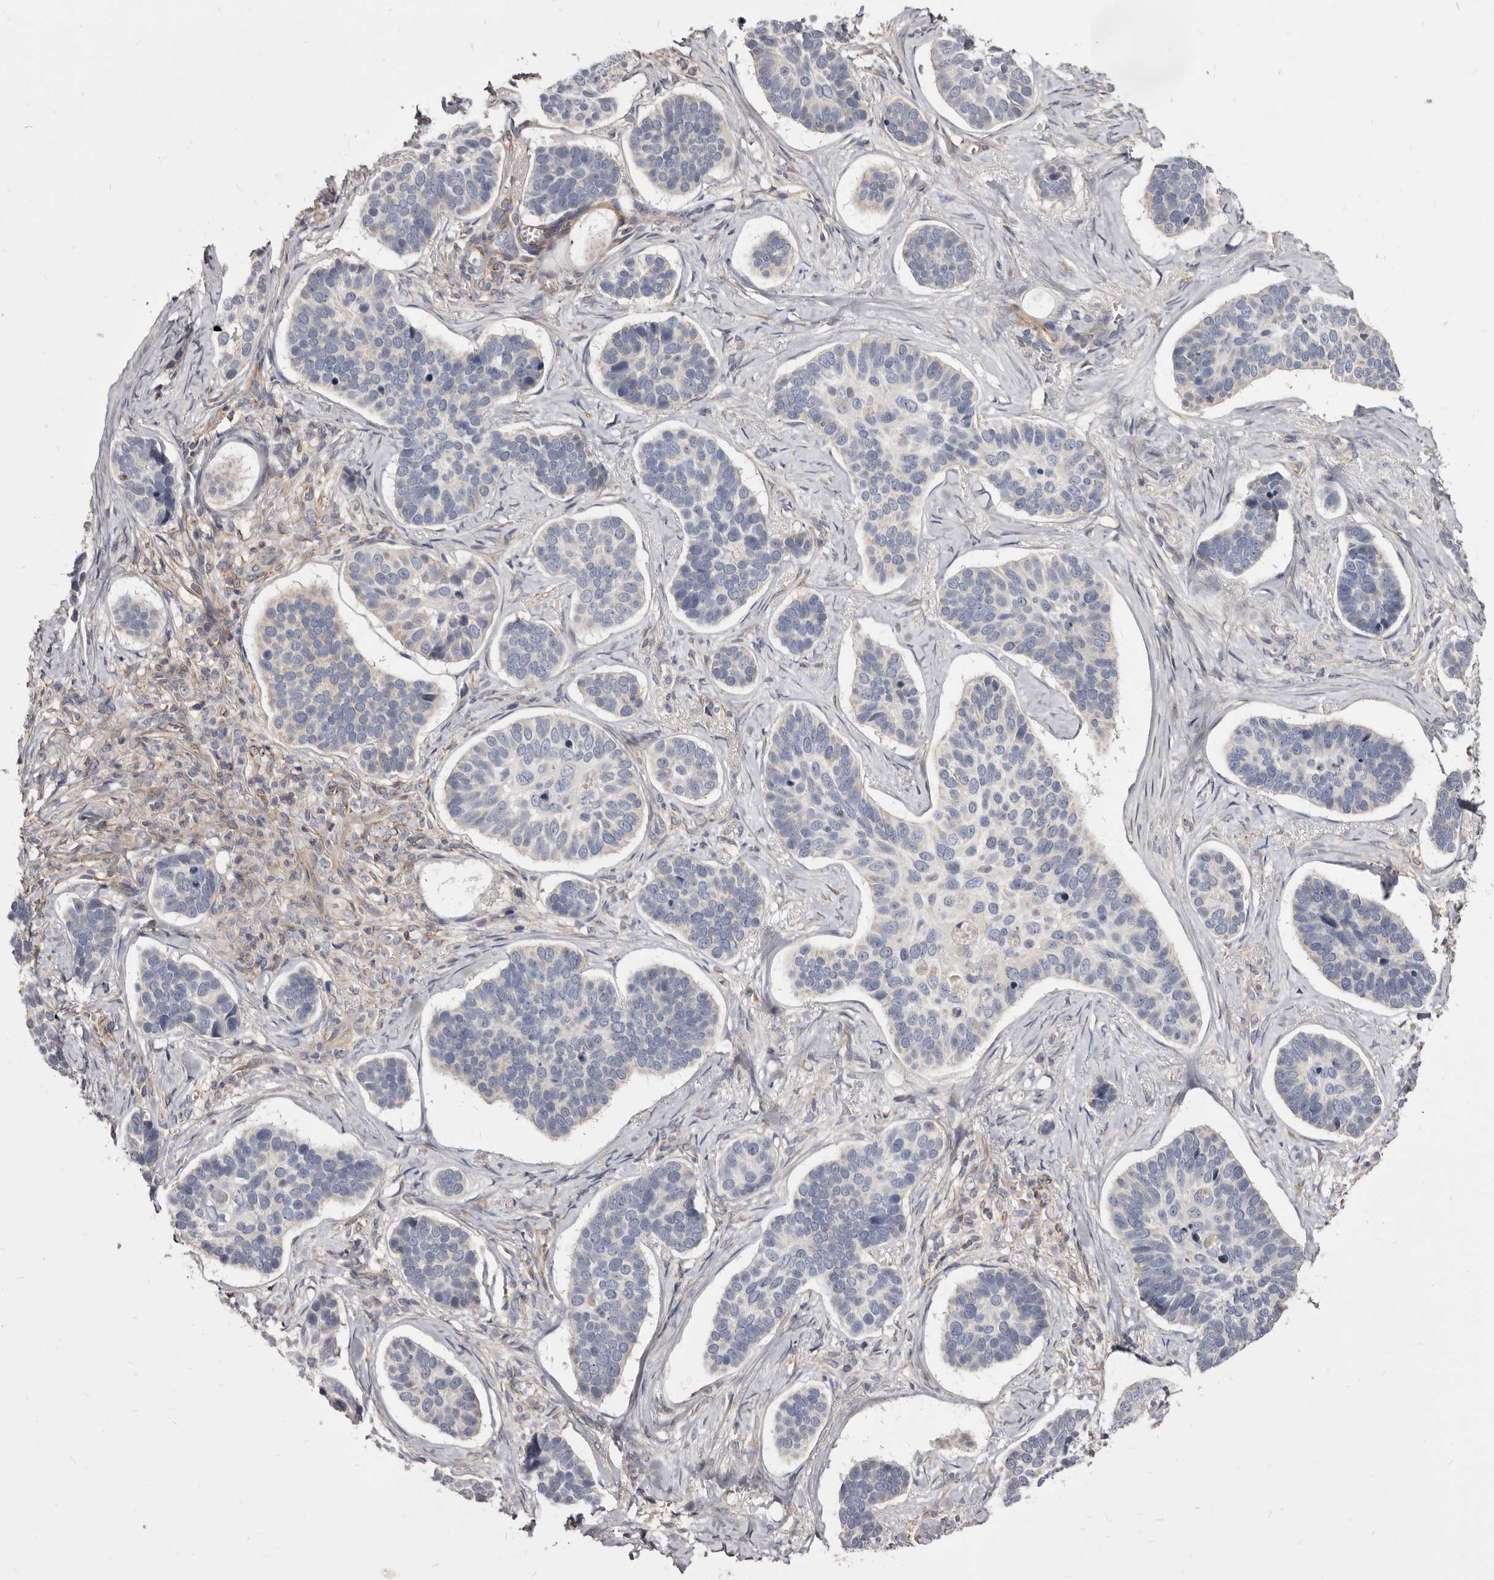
{"staining": {"intensity": "negative", "quantity": "none", "location": "none"}, "tissue": "skin cancer", "cell_type": "Tumor cells", "image_type": "cancer", "snomed": [{"axis": "morphology", "description": "Basal cell carcinoma"}, {"axis": "topography", "description": "Skin"}], "caption": "Tumor cells are negative for protein expression in human skin cancer (basal cell carcinoma).", "gene": "FAS", "patient": {"sex": "male", "age": 62}}